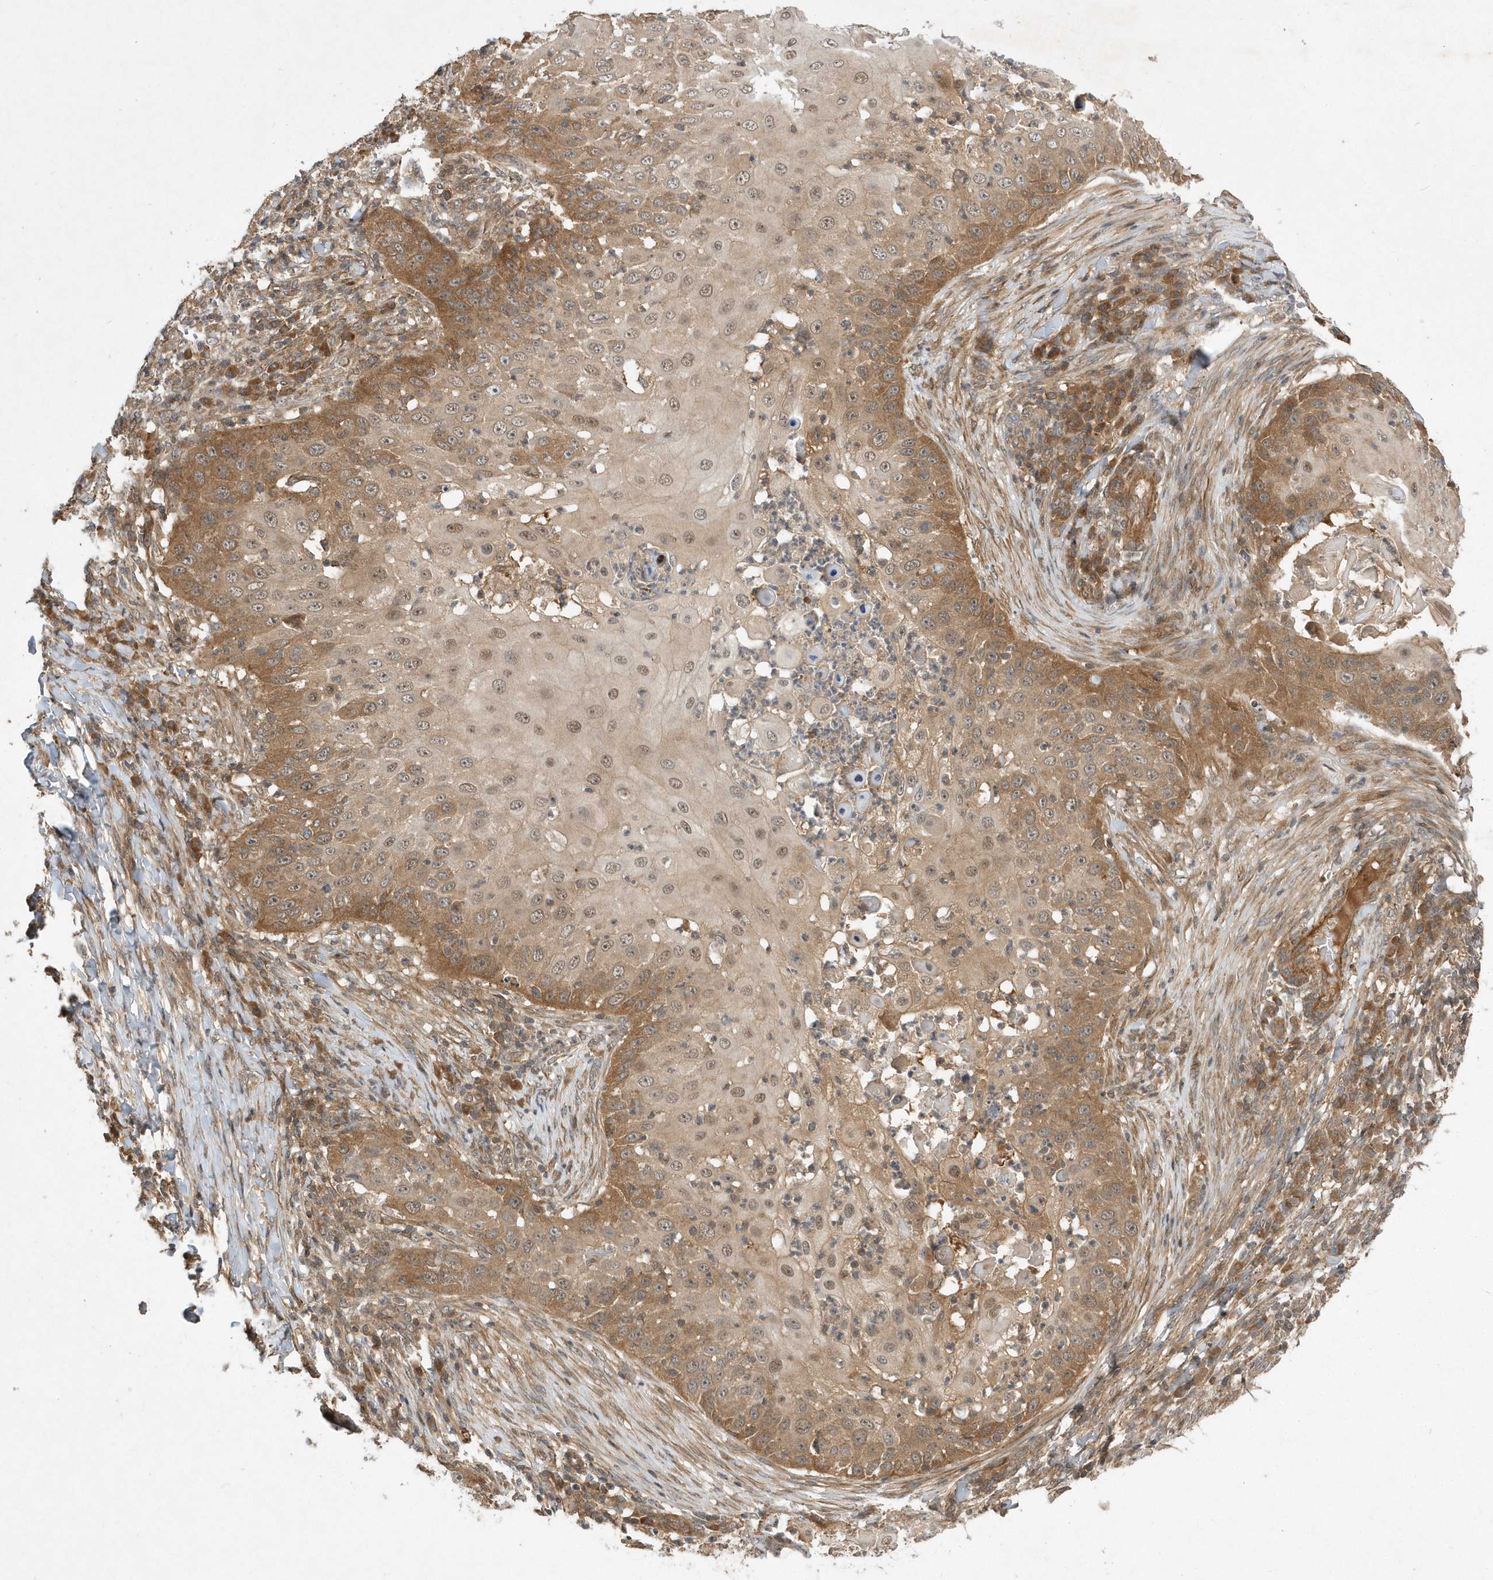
{"staining": {"intensity": "moderate", "quantity": ">75%", "location": "cytoplasmic/membranous,nuclear"}, "tissue": "skin cancer", "cell_type": "Tumor cells", "image_type": "cancer", "snomed": [{"axis": "morphology", "description": "Squamous cell carcinoma, NOS"}, {"axis": "topography", "description": "Skin"}], "caption": "Skin cancer stained with immunohistochemistry (IHC) demonstrates moderate cytoplasmic/membranous and nuclear positivity in approximately >75% of tumor cells. (Stains: DAB (3,3'-diaminobenzidine) in brown, nuclei in blue, Microscopy: brightfield microscopy at high magnification).", "gene": "GFM2", "patient": {"sex": "female", "age": 44}}